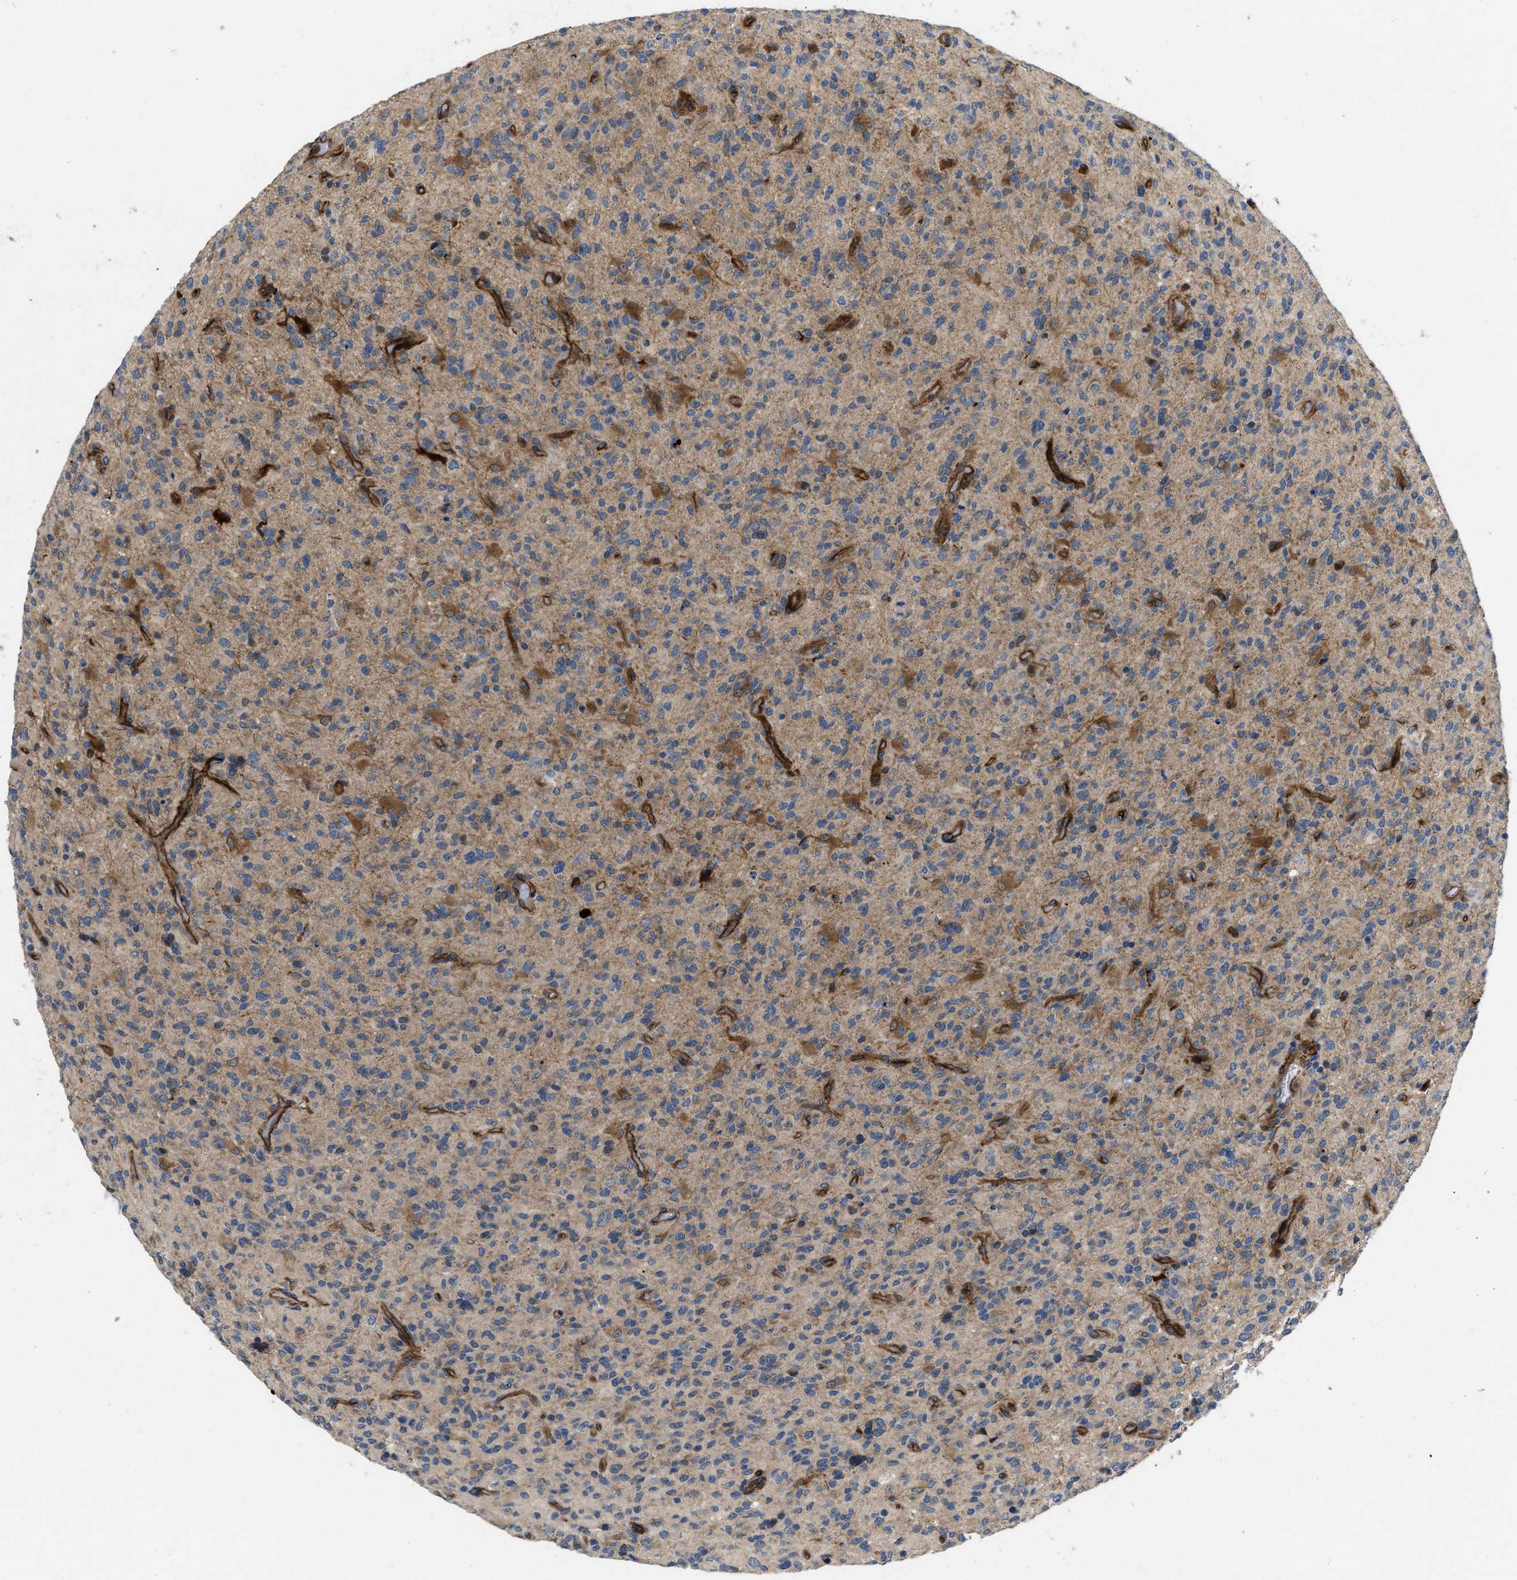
{"staining": {"intensity": "moderate", "quantity": "25%-75%", "location": "cytoplasmic/membranous"}, "tissue": "glioma", "cell_type": "Tumor cells", "image_type": "cancer", "snomed": [{"axis": "morphology", "description": "Glioma, malignant, High grade"}, {"axis": "topography", "description": "Brain"}], "caption": "IHC image of glioma stained for a protein (brown), which exhibits medium levels of moderate cytoplasmic/membranous expression in about 25%-75% of tumor cells.", "gene": "HSPA12B", "patient": {"sex": "male", "age": 71}}